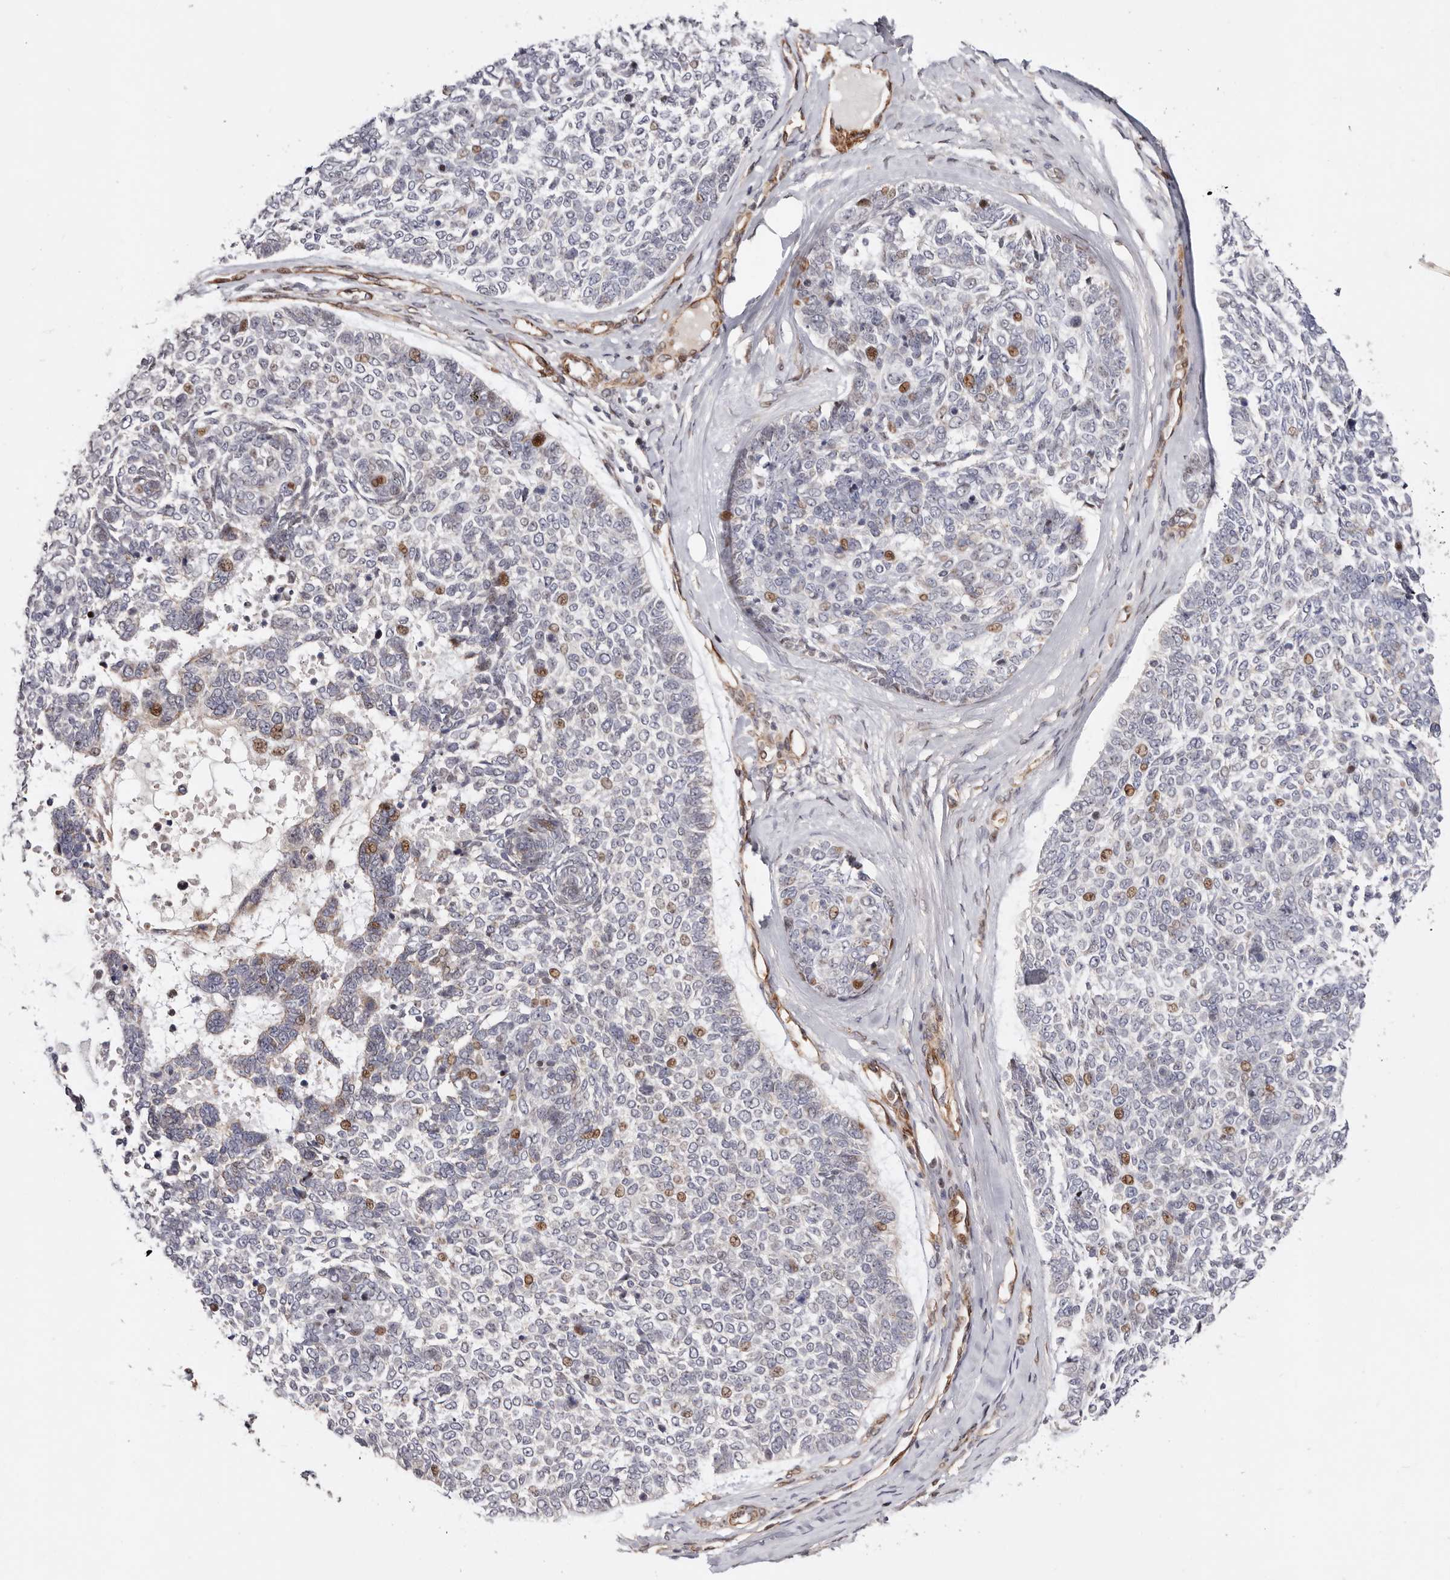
{"staining": {"intensity": "moderate", "quantity": "<25%", "location": "cytoplasmic/membranous,nuclear"}, "tissue": "skin cancer", "cell_type": "Tumor cells", "image_type": "cancer", "snomed": [{"axis": "morphology", "description": "Basal cell carcinoma"}, {"axis": "topography", "description": "Skin"}], "caption": "Human skin cancer stained with a protein marker reveals moderate staining in tumor cells.", "gene": "EPHX3", "patient": {"sex": "female", "age": 81}}